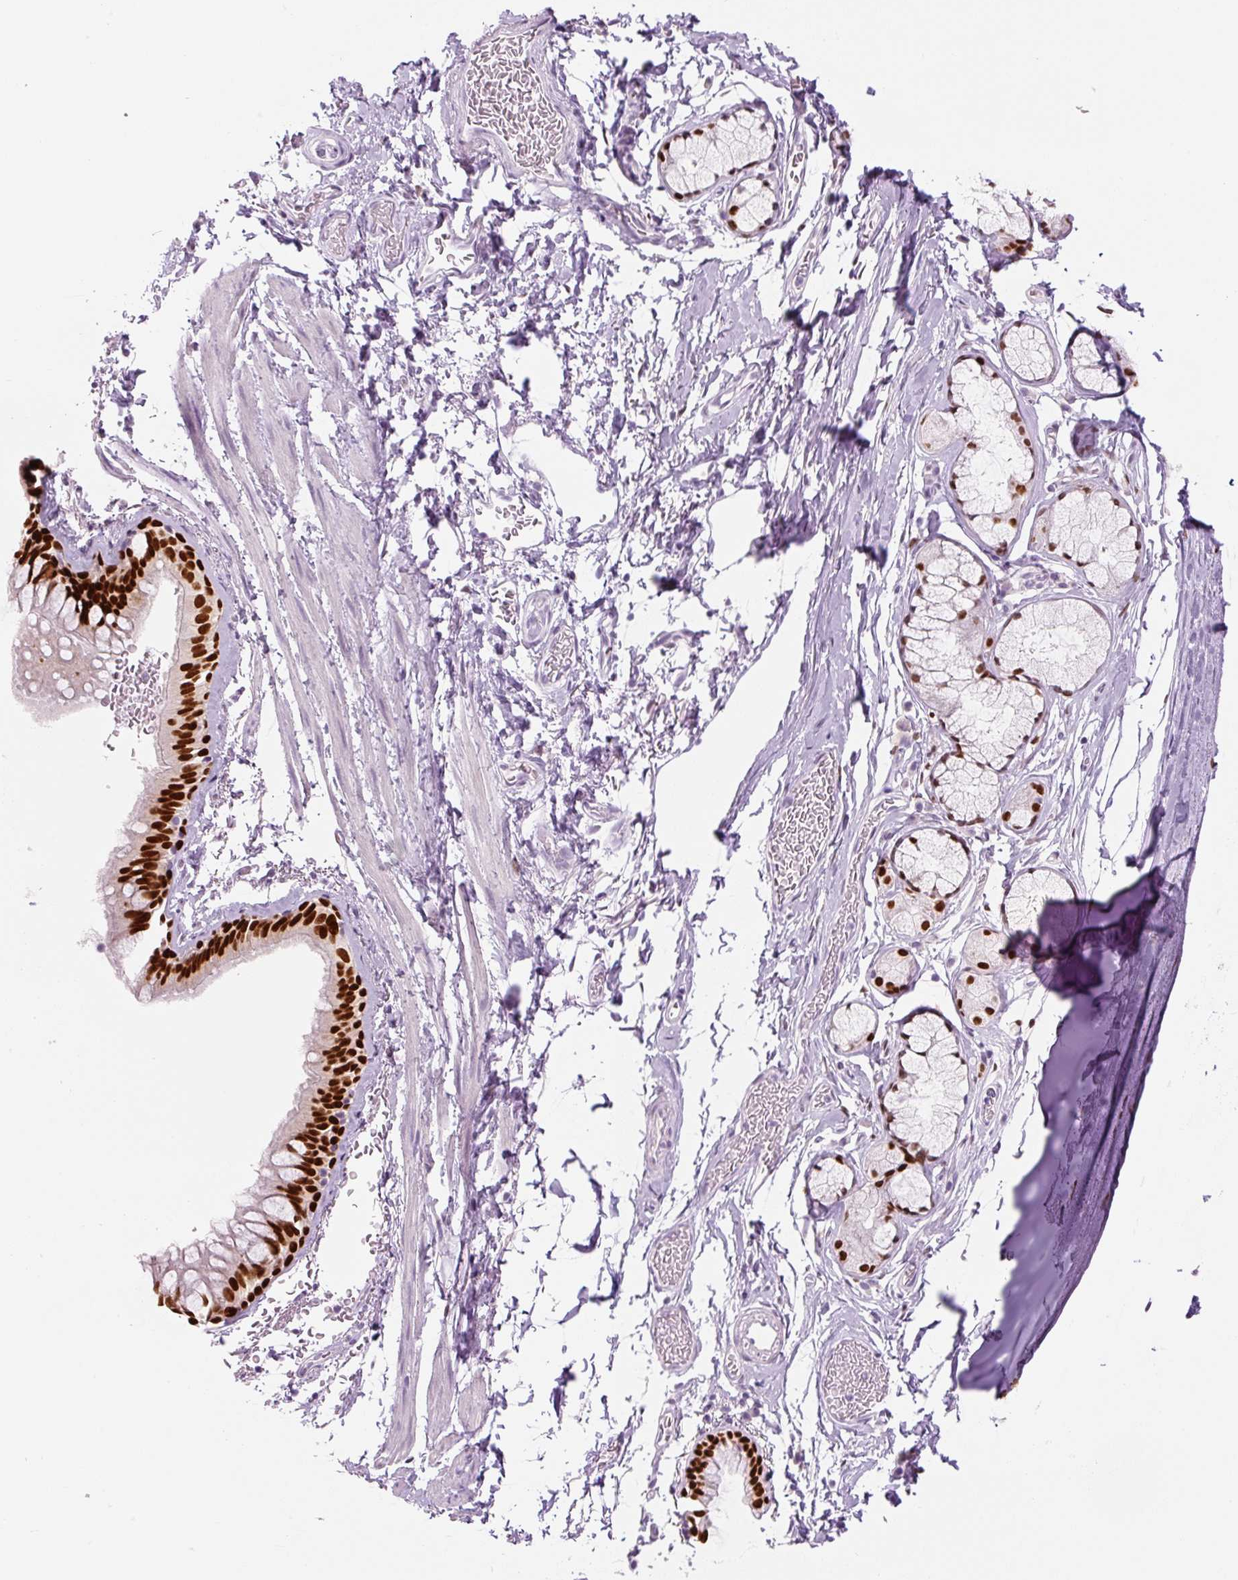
{"staining": {"intensity": "strong", "quantity": ">75%", "location": "nuclear"}, "tissue": "bronchus", "cell_type": "Respiratory epithelial cells", "image_type": "normal", "snomed": [{"axis": "morphology", "description": "Normal tissue, NOS"}, {"axis": "topography", "description": "Bronchus"}], "caption": "Strong nuclear protein staining is appreciated in approximately >75% of respiratory epithelial cells in bronchus. (brown staining indicates protein expression, while blue staining denotes nuclei).", "gene": "SIX1", "patient": {"sex": "male", "age": 67}}